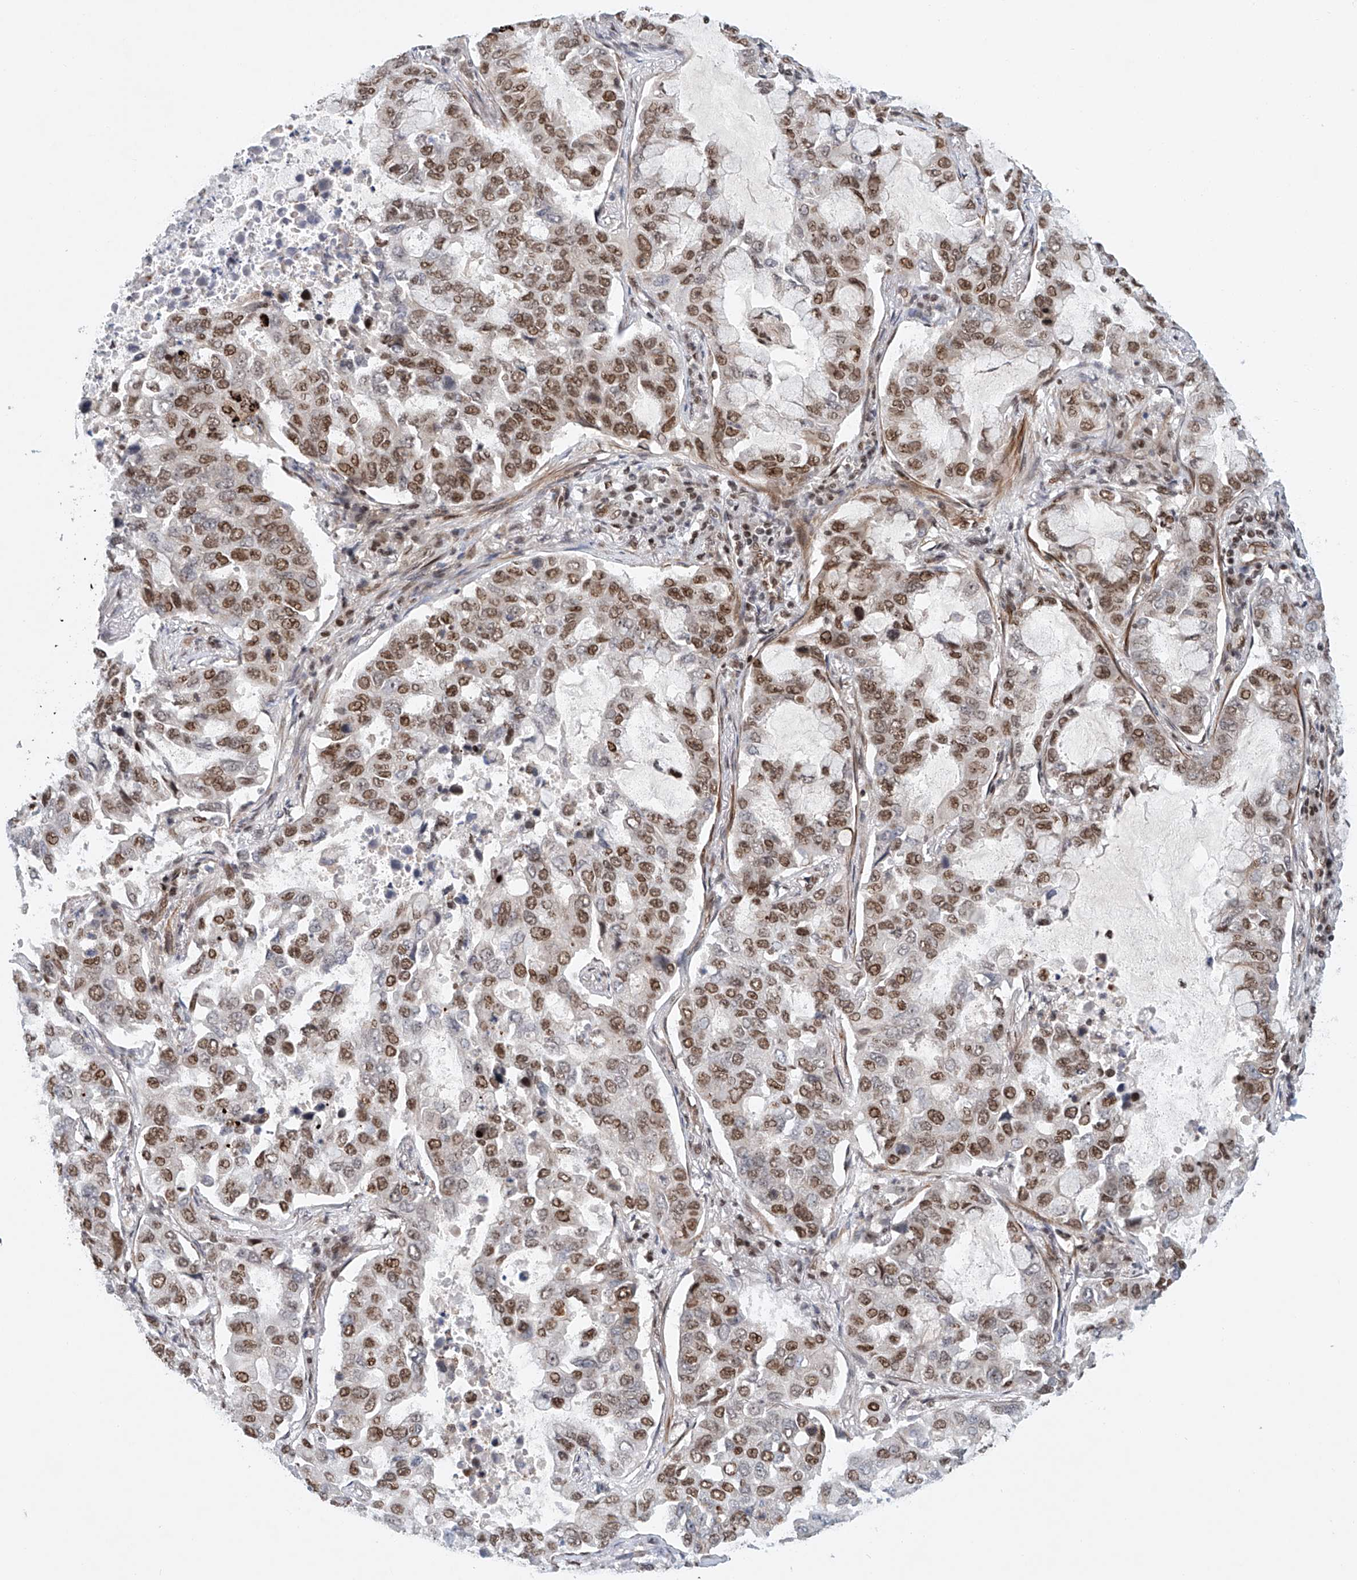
{"staining": {"intensity": "moderate", "quantity": ">75%", "location": "nuclear"}, "tissue": "lung cancer", "cell_type": "Tumor cells", "image_type": "cancer", "snomed": [{"axis": "morphology", "description": "Adenocarcinoma, NOS"}, {"axis": "topography", "description": "Lung"}], "caption": "DAB (3,3'-diaminobenzidine) immunohistochemical staining of adenocarcinoma (lung) exhibits moderate nuclear protein staining in approximately >75% of tumor cells.", "gene": "ZNF470", "patient": {"sex": "male", "age": 64}}